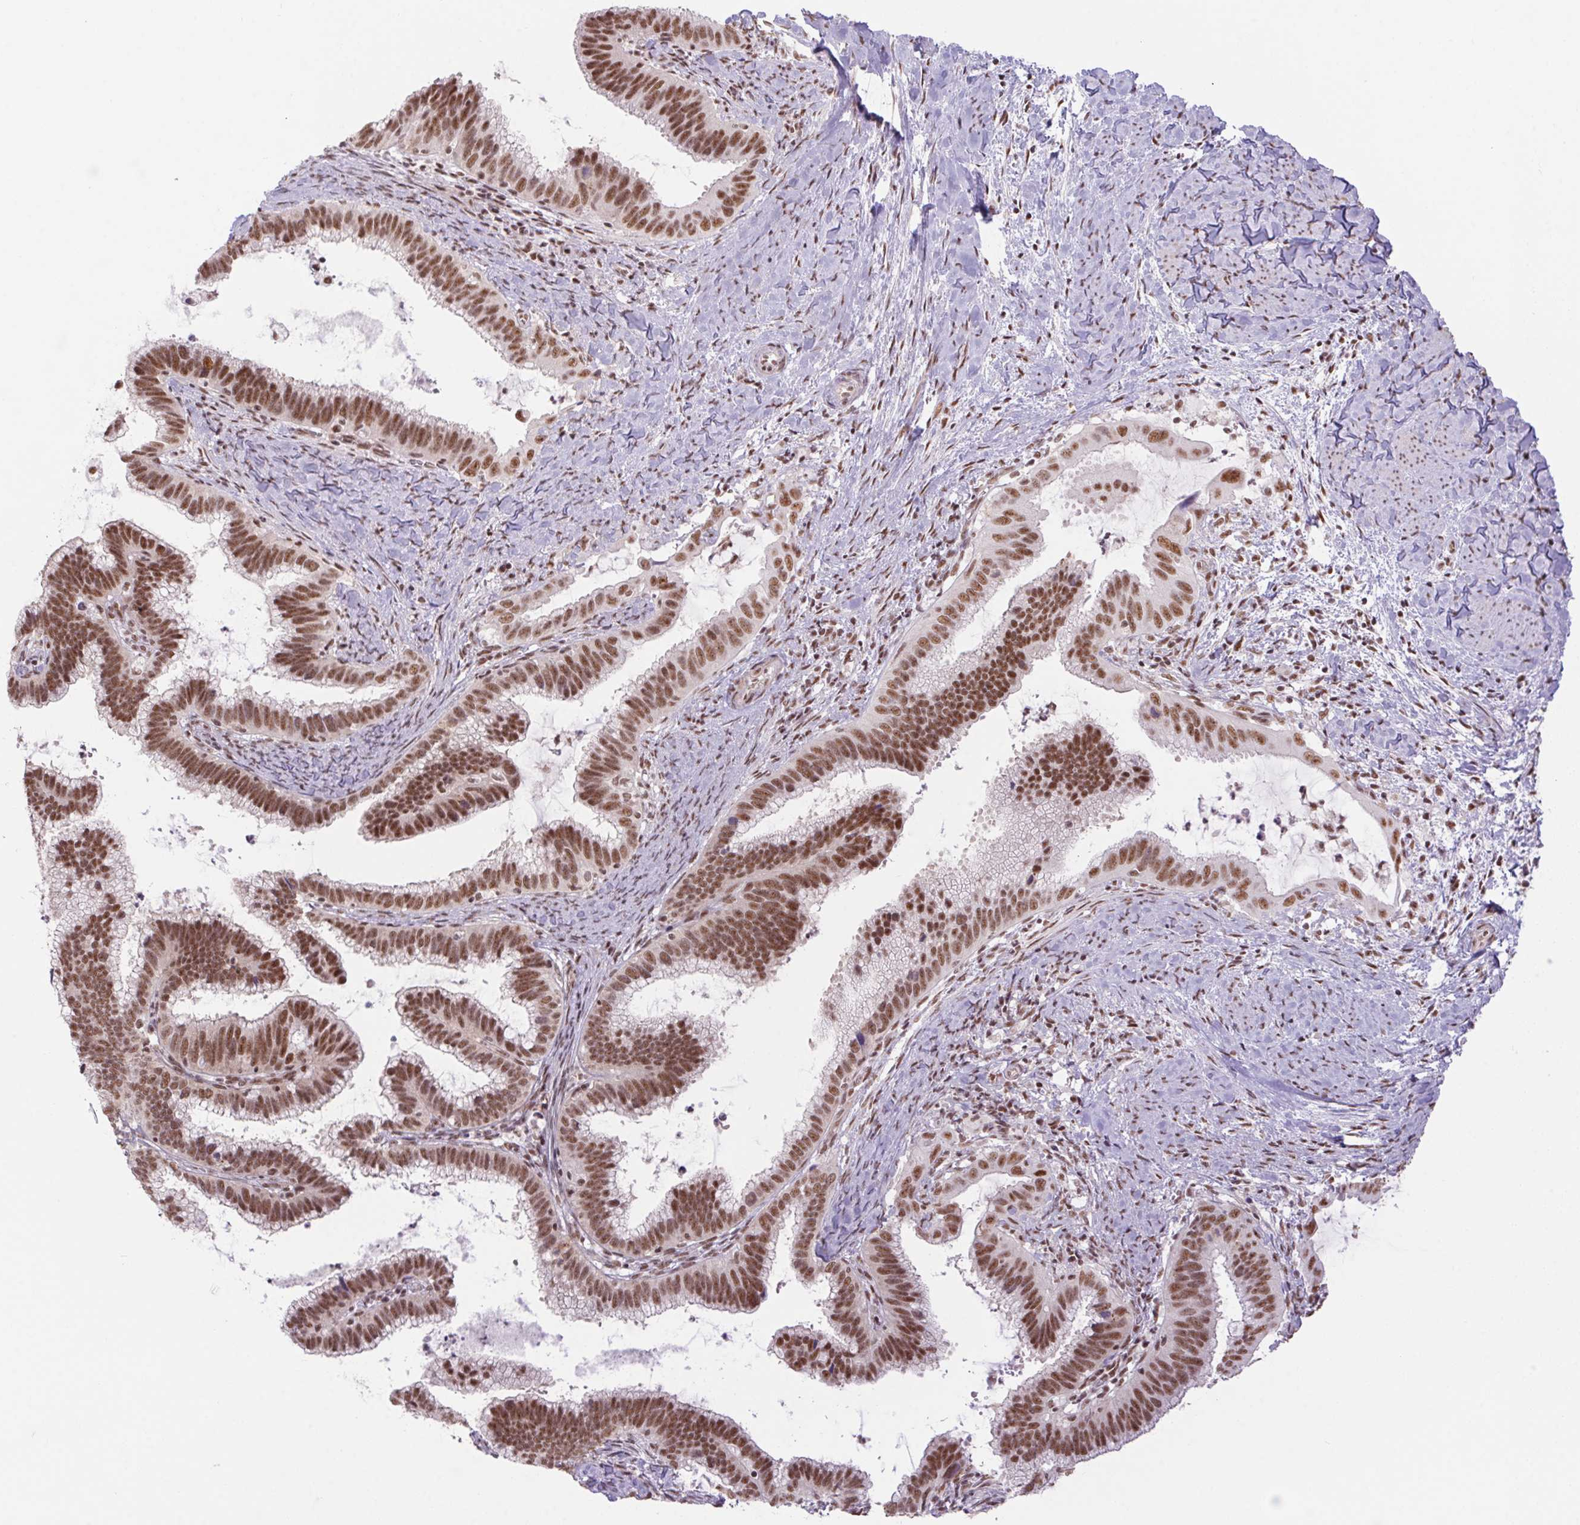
{"staining": {"intensity": "moderate", "quantity": ">75%", "location": "nuclear"}, "tissue": "cervical cancer", "cell_type": "Tumor cells", "image_type": "cancer", "snomed": [{"axis": "morphology", "description": "Adenocarcinoma, NOS"}, {"axis": "topography", "description": "Cervix"}], "caption": "Cervical cancer (adenocarcinoma) tissue demonstrates moderate nuclear positivity in about >75% of tumor cells", "gene": "DDX17", "patient": {"sex": "female", "age": 61}}